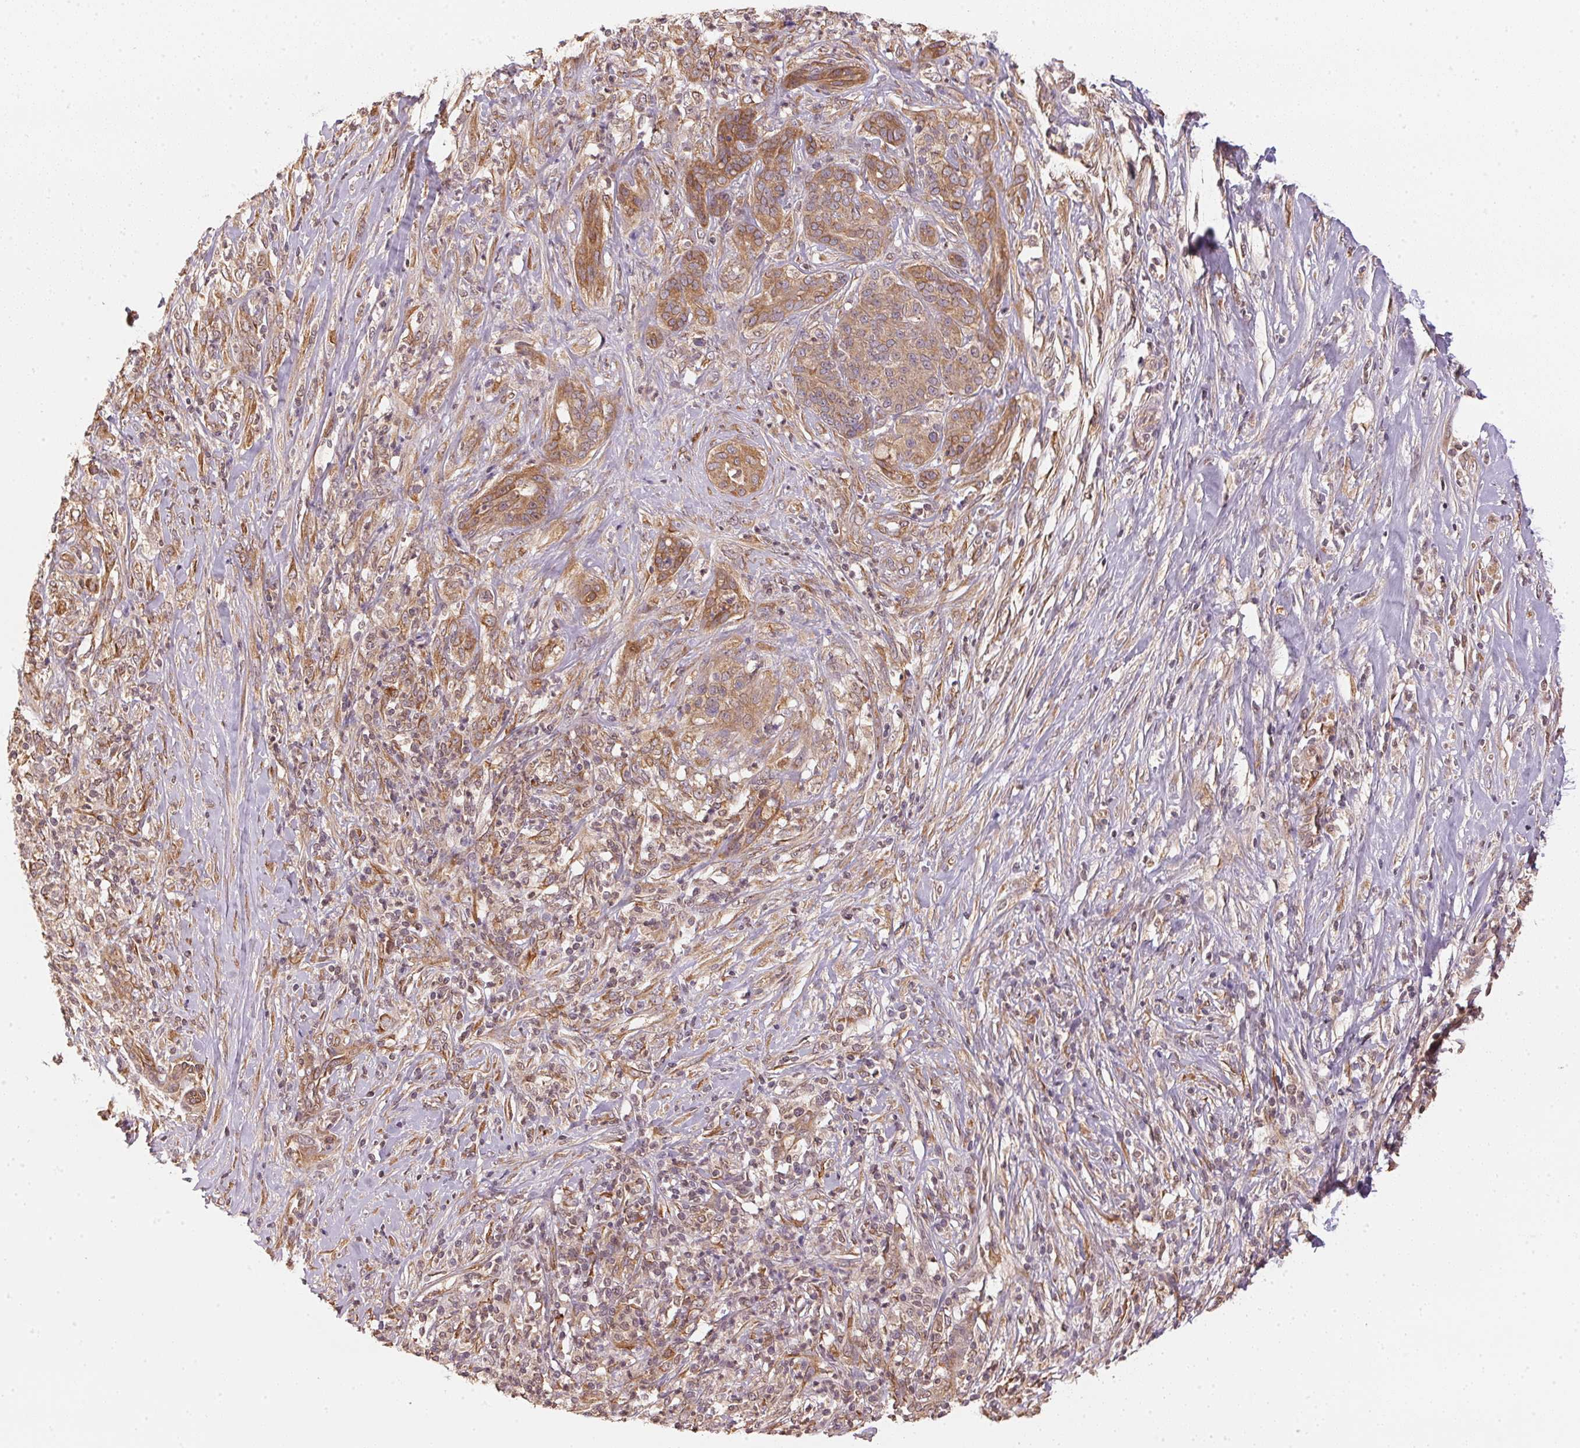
{"staining": {"intensity": "moderate", "quantity": ">75%", "location": "cytoplasmic/membranous"}, "tissue": "pancreatic cancer", "cell_type": "Tumor cells", "image_type": "cancer", "snomed": [{"axis": "morphology", "description": "Normal tissue, NOS"}, {"axis": "morphology", "description": "Inflammation, NOS"}, {"axis": "morphology", "description": "Adenocarcinoma, NOS"}, {"axis": "topography", "description": "Pancreas"}], "caption": "This photomicrograph exhibits adenocarcinoma (pancreatic) stained with immunohistochemistry (IHC) to label a protein in brown. The cytoplasmic/membranous of tumor cells show moderate positivity for the protein. Nuclei are counter-stained blue.", "gene": "STRN4", "patient": {"sex": "male", "age": 57}}